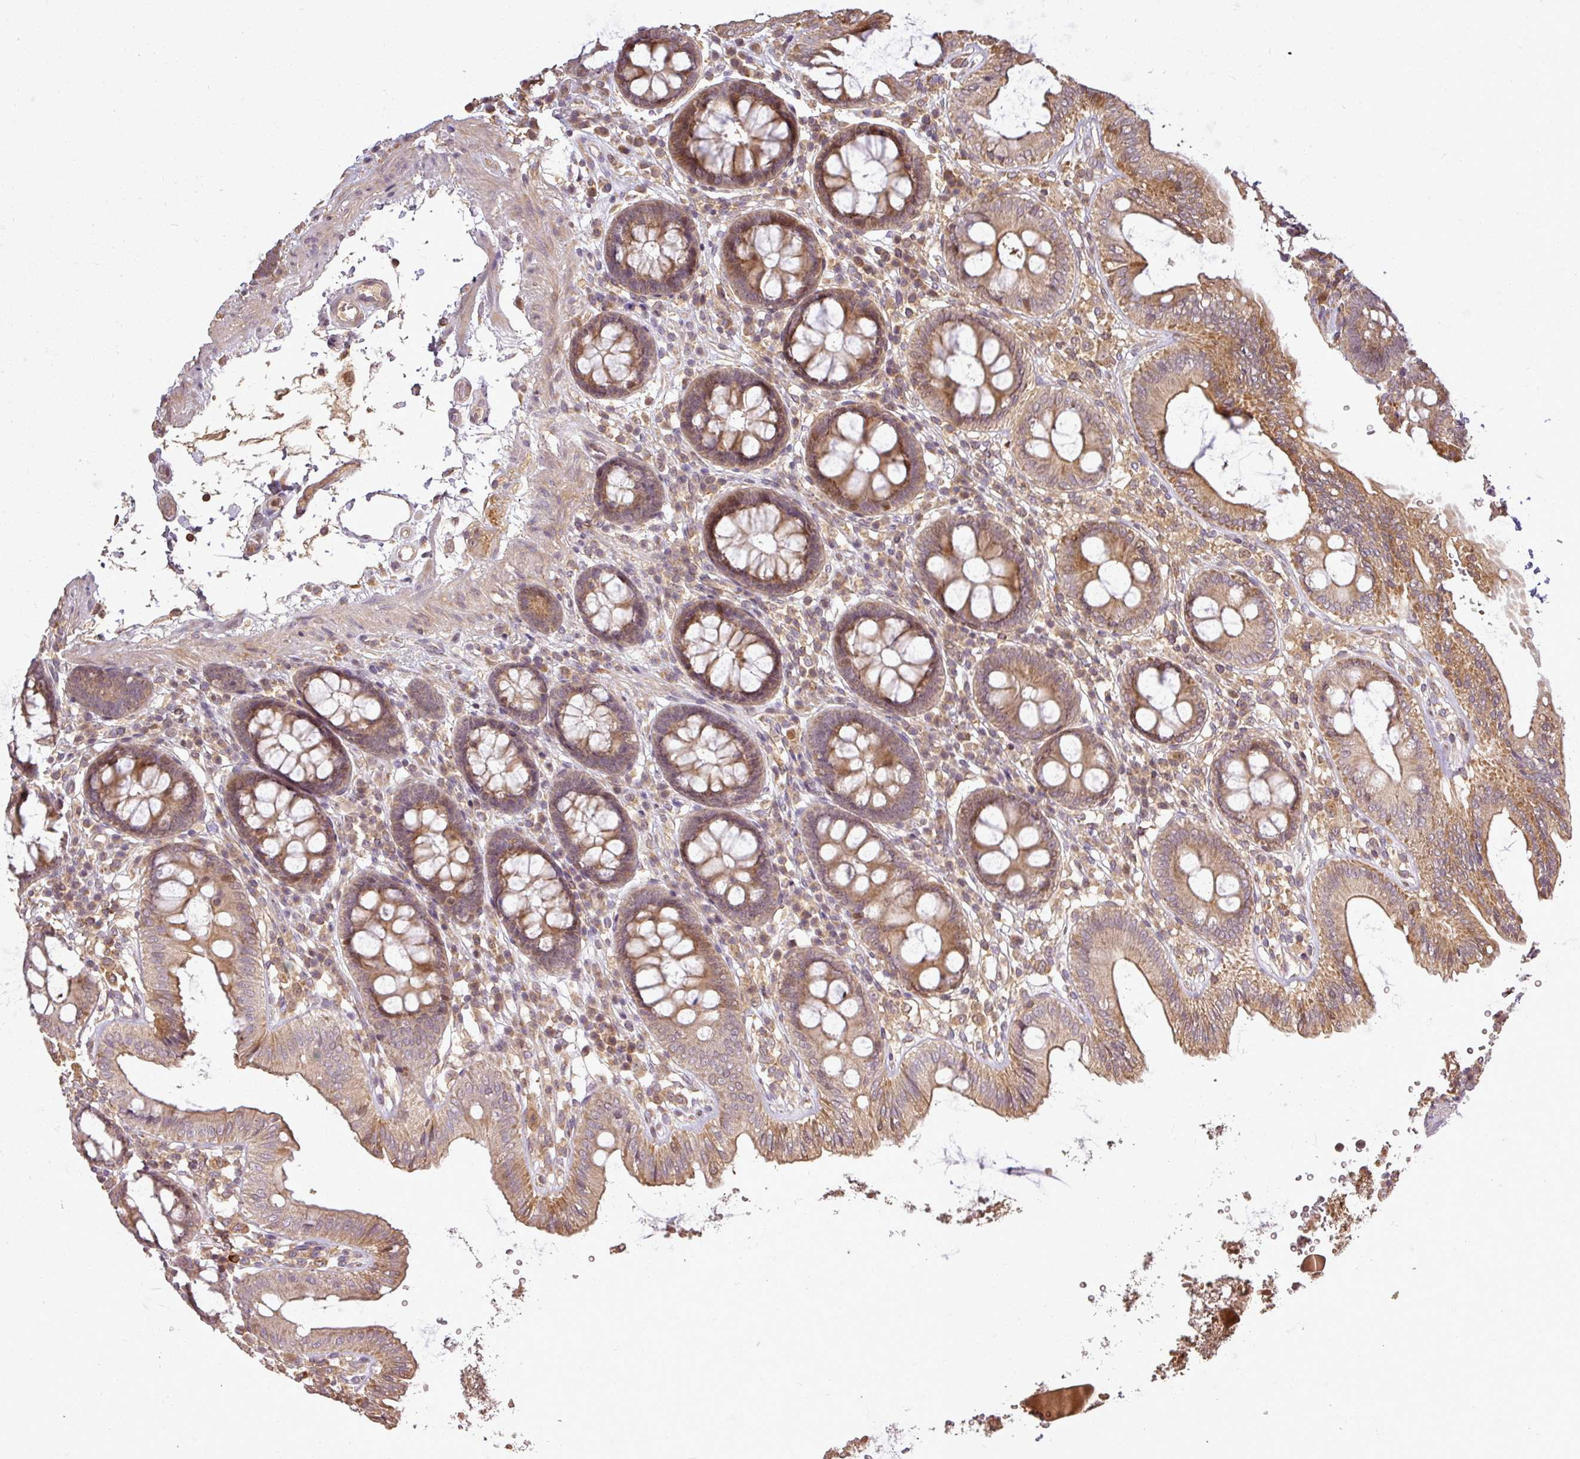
{"staining": {"intensity": "weak", "quantity": ">75%", "location": "cytoplasmic/membranous"}, "tissue": "colon", "cell_type": "Endothelial cells", "image_type": "normal", "snomed": [{"axis": "morphology", "description": "Normal tissue, NOS"}, {"axis": "topography", "description": "Colon"}], "caption": "Brown immunohistochemical staining in benign human colon reveals weak cytoplasmic/membranous staining in approximately >75% of endothelial cells.", "gene": "FAIM", "patient": {"sex": "male", "age": 84}}